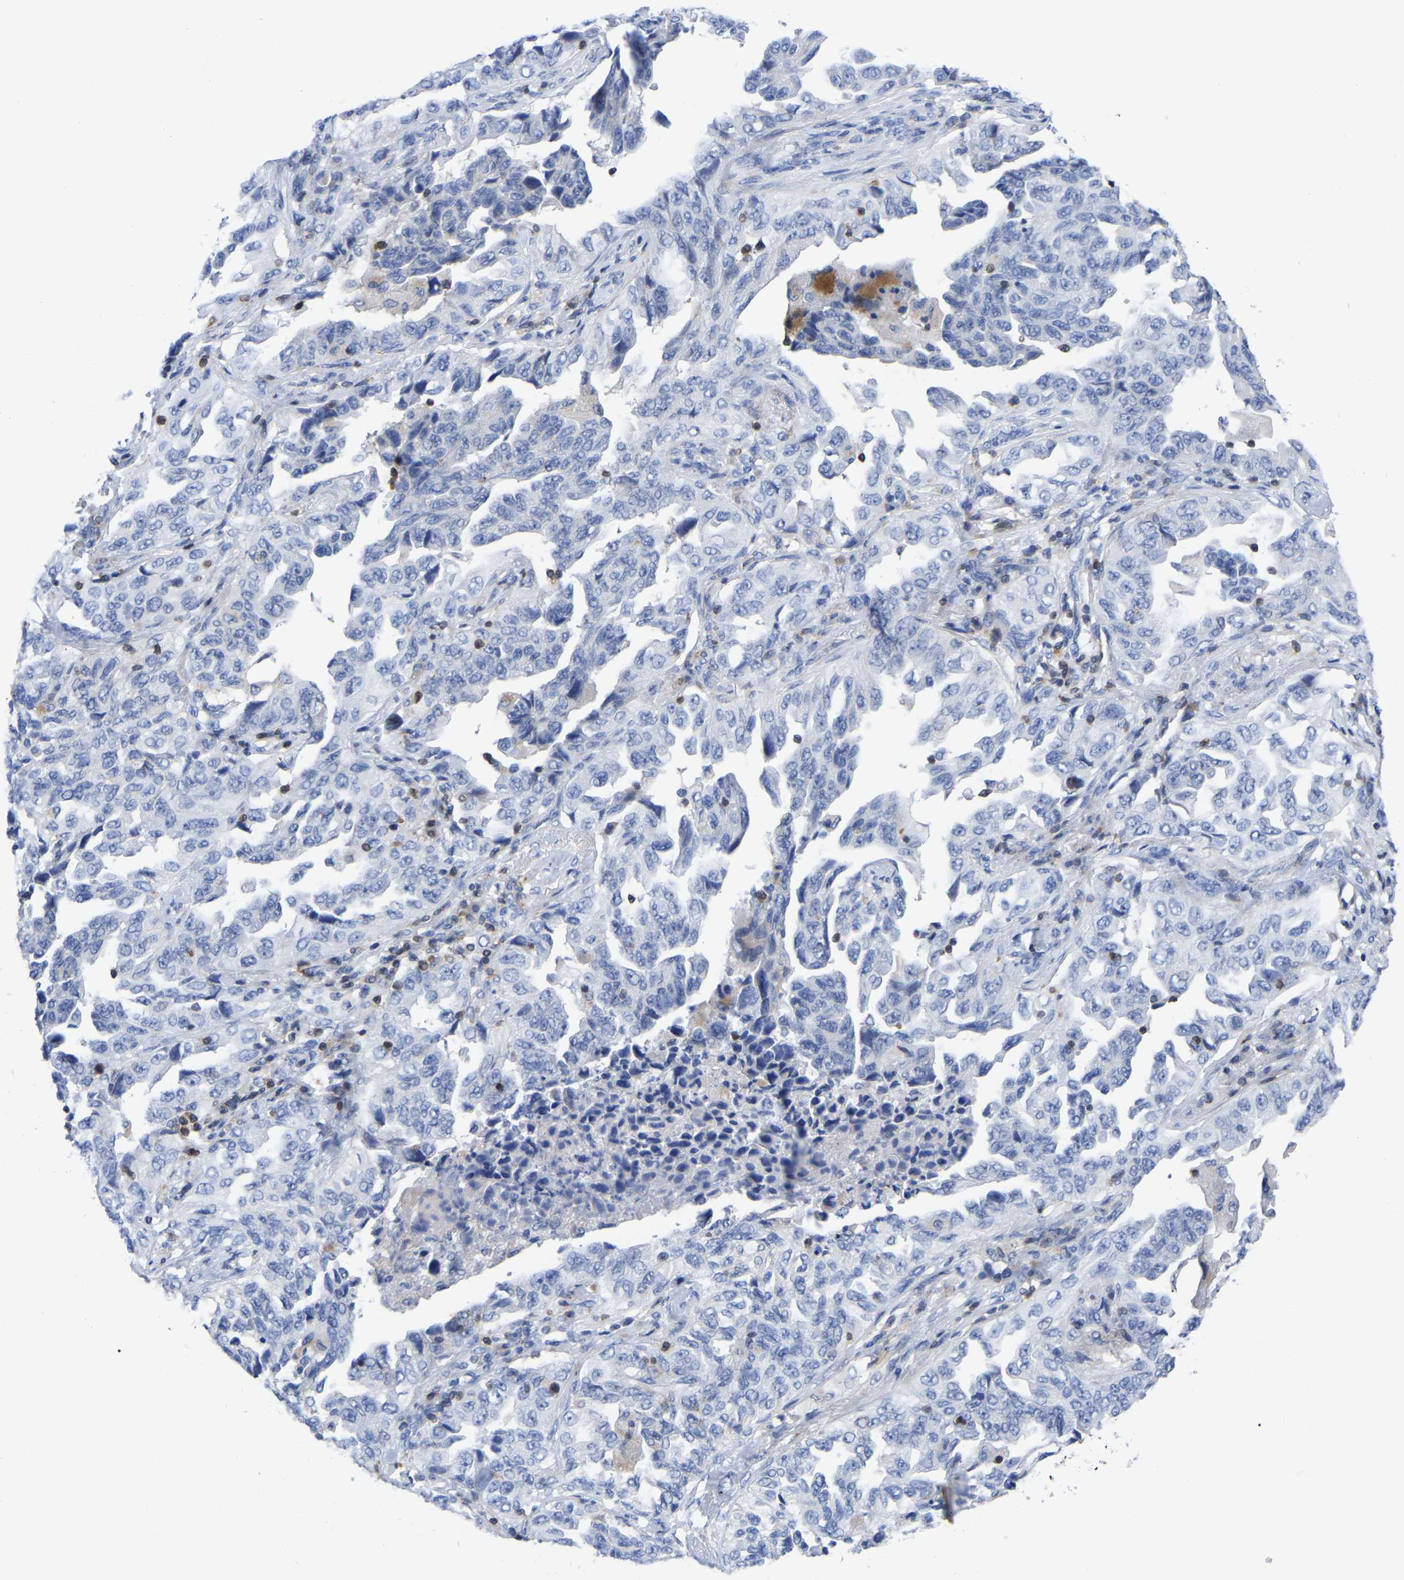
{"staining": {"intensity": "negative", "quantity": "none", "location": "none"}, "tissue": "lung cancer", "cell_type": "Tumor cells", "image_type": "cancer", "snomed": [{"axis": "morphology", "description": "Adenocarcinoma, NOS"}, {"axis": "topography", "description": "Lung"}], "caption": "A photomicrograph of lung cancer stained for a protein shows no brown staining in tumor cells.", "gene": "PTPN7", "patient": {"sex": "female", "age": 51}}